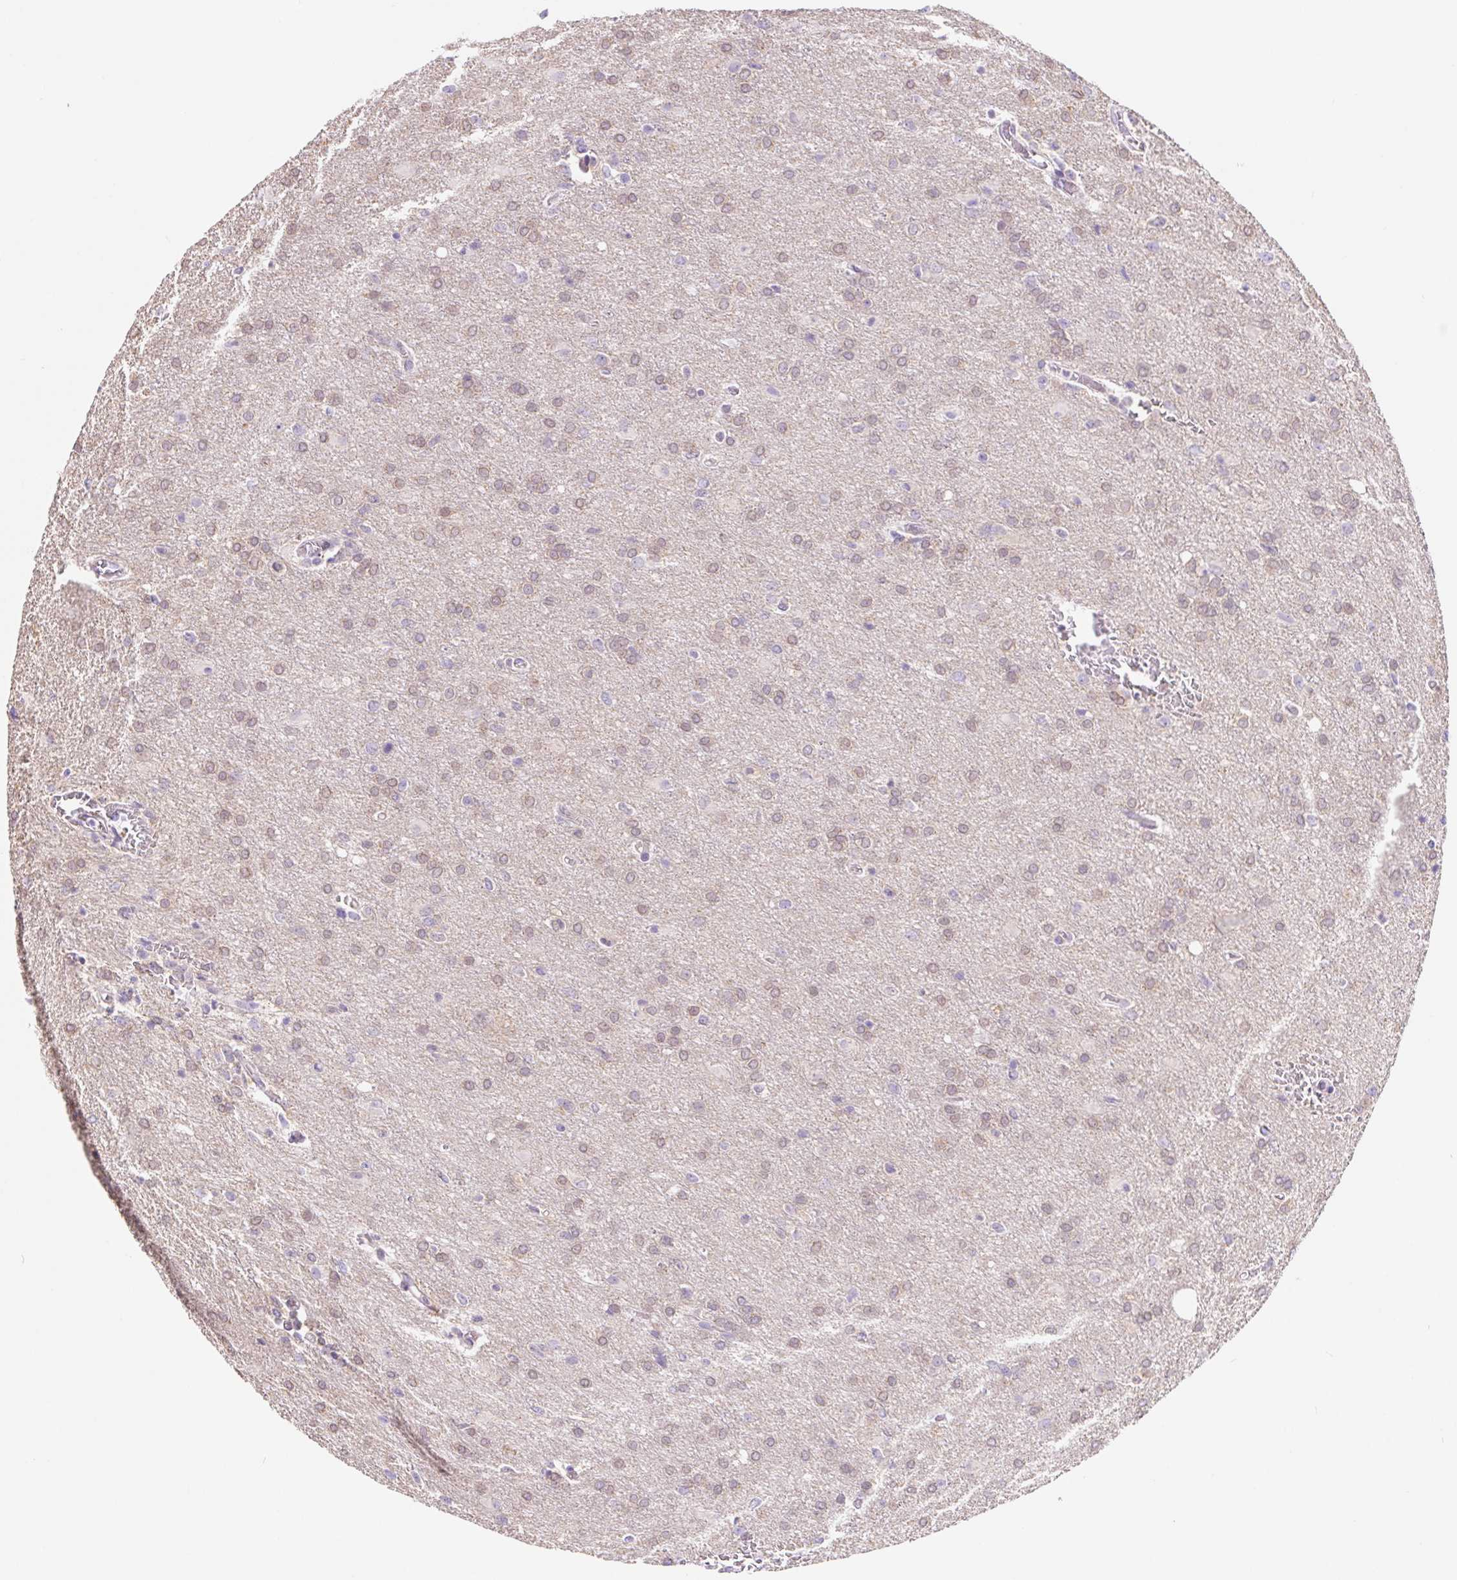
{"staining": {"intensity": "weak", "quantity": "25%-75%", "location": "nuclear"}, "tissue": "glioma", "cell_type": "Tumor cells", "image_type": "cancer", "snomed": [{"axis": "morphology", "description": "Glioma, malignant, High grade"}, {"axis": "topography", "description": "Brain"}], "caption": "A brown stain labels weak nuclear positivity of a protein in glioma tumor cells.", "gene": "DYNC2LI1", "patient": {"sex": "male", "age": 68}}